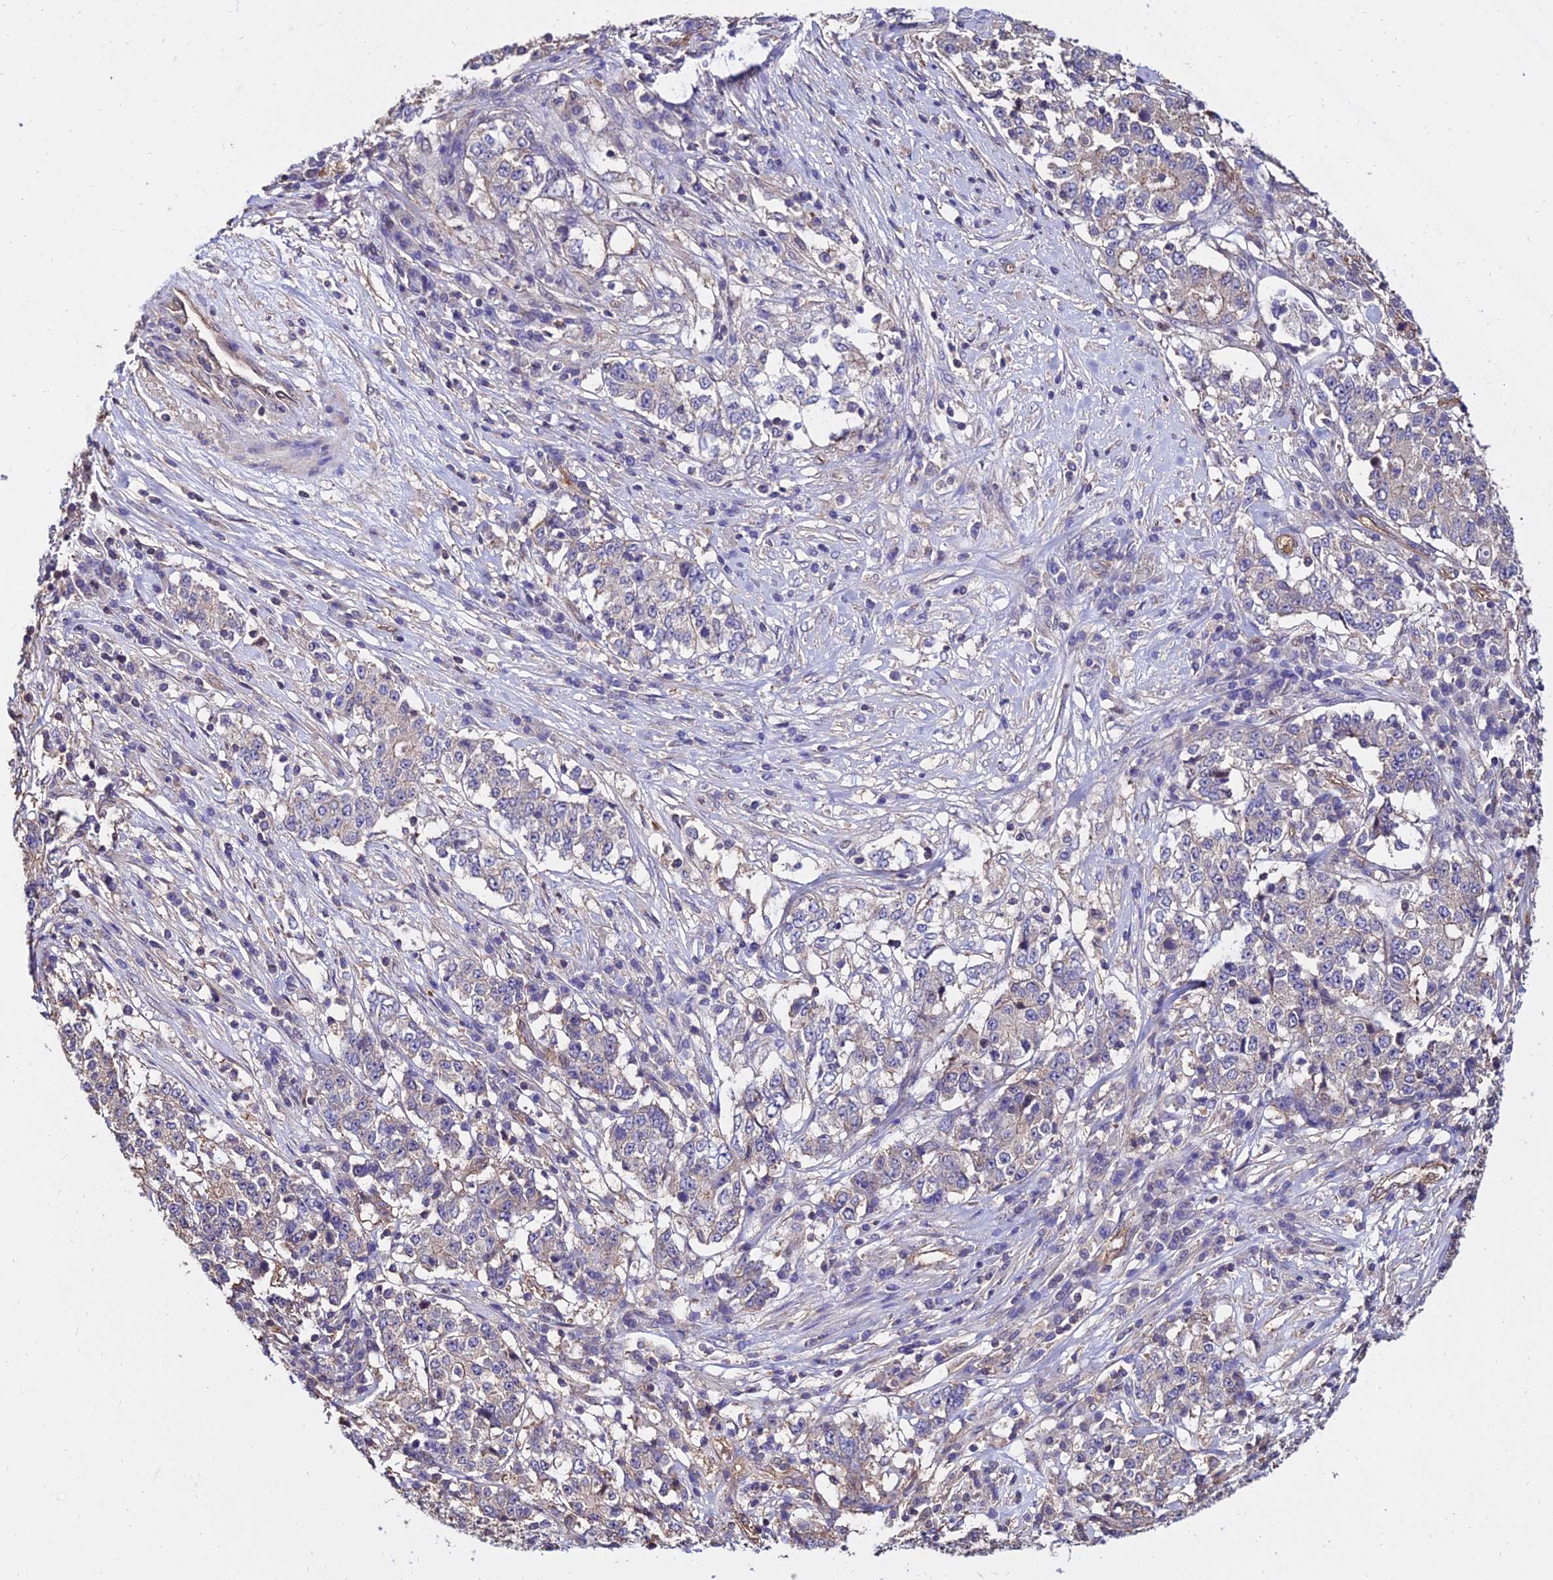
{"staining": {"intensity": "negative", "quantity": "none", "location": "none"}, "tissue": "stomach cancer", "cell_type": "Tumor cells", "image_type": "cancer", "snomed": [{"axis": "morphology", "description": "Adenocarcinoma, NOS"}, {"axis": "topography", "description": "Stomach"}], "caption": "Stomach adenocarcinoma was stained to show a protein in brown. There is no significant positivity in tumor cells.", "gene": "CALM2", "patient": {"sex": "male", "age": 59}}